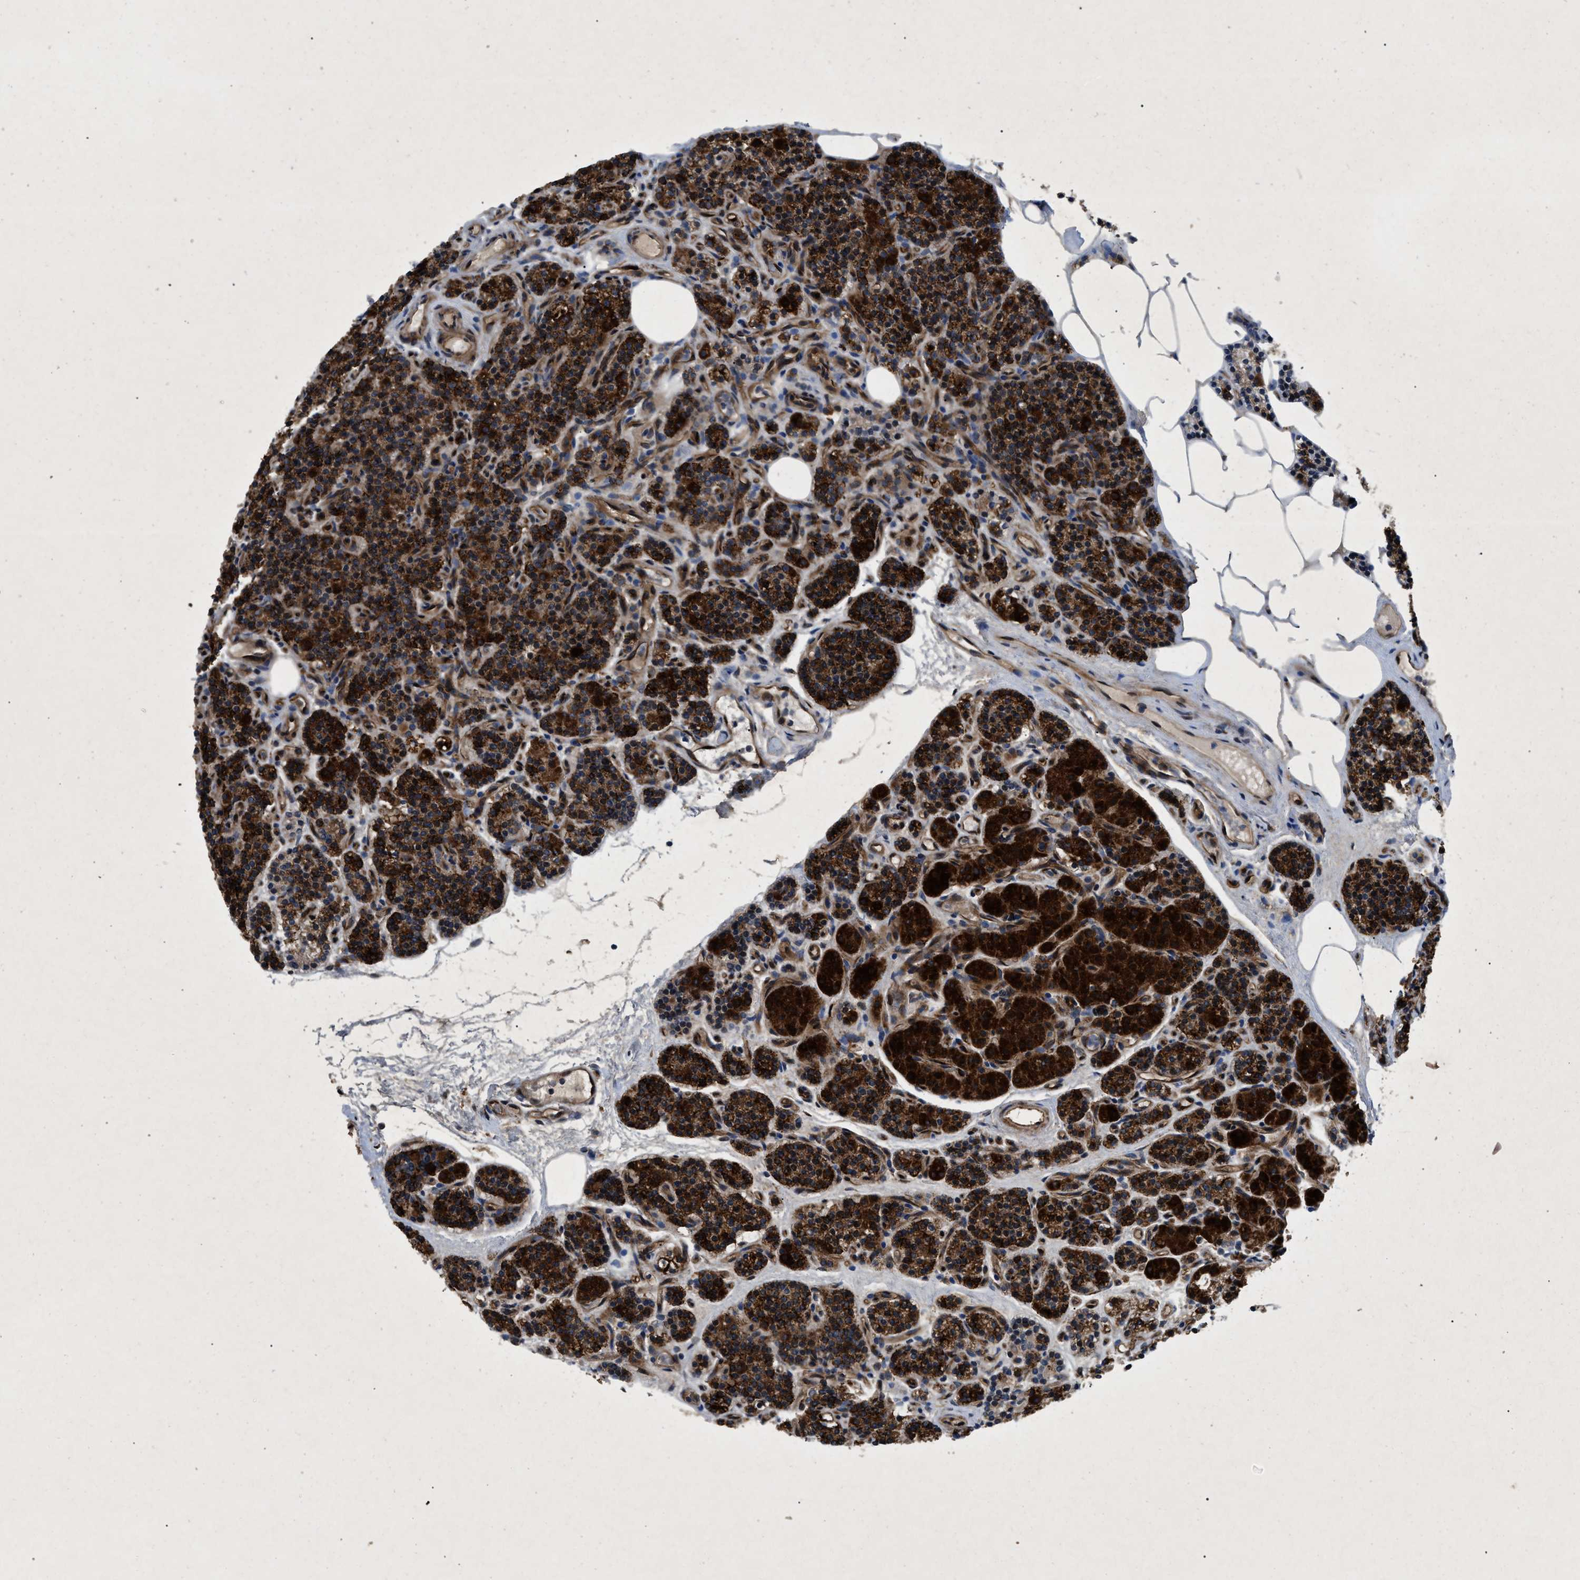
{"staining": {"intensity": "strong", "quantity": ">75%", "location": "cytoplasmic/membranous"}, "tissue": "parathyroid gland", "cell_type": "Glandular cells", "image_type": "normal", "snomed": [{"axis": "morphology", "description": "Normal tissue, NOS"}, {"axis": "morphology", "description": "Adenoma, NOS"}, {"axis": "topography", "description": "Parathyroid gland"}], "caption": "A brown stain highlights strong cytoplasmic/membranous expression of a protein in glandular cells of unremarkable parathyroid gland.", "gene": "HSPA12B", "patient": {"sex": "female", "age": 74}}